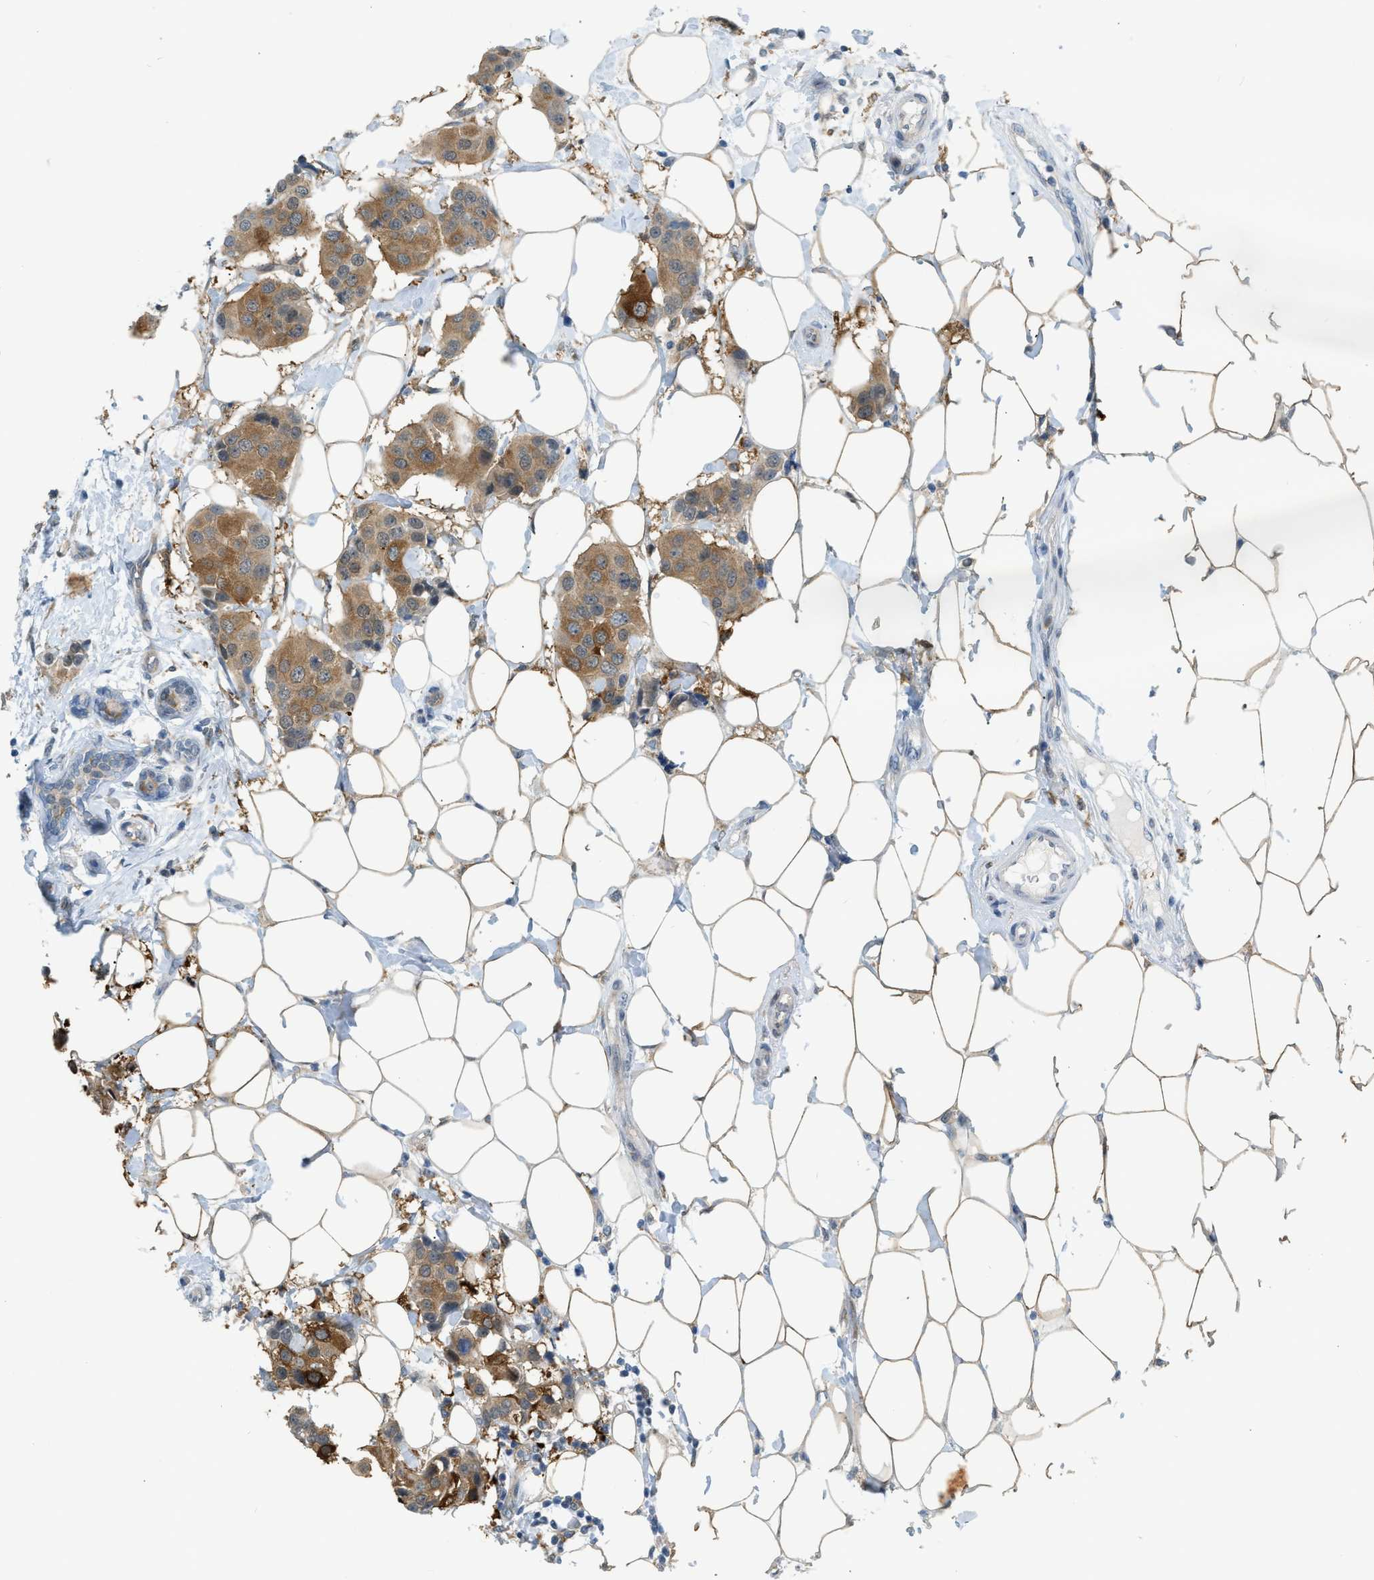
{"staining": {"intensity": "strong", "quantity": ">75%", "location": "cytoplasmic/membranous"}, "tissue": "breast cancer", "cell_type": "Tumor cells", "image_type": "cancer", "snomed": [{"axis": "morphology", "description": "Normal tissue, NOS"}, {"axis": "morphology", "description": "Duct carcinoma"}, {"axis": "topography", "description": "Breast"}], "caption": "About >75% of tumor cells in breast cancer (invasive ductal carcinoma) exhibit strong cytoplasmic/membranous protein positivity as visualized by brown immunohistochemical staining.", "gene": "ZNF408", "patient": {"sex": "female", "age": 39}}